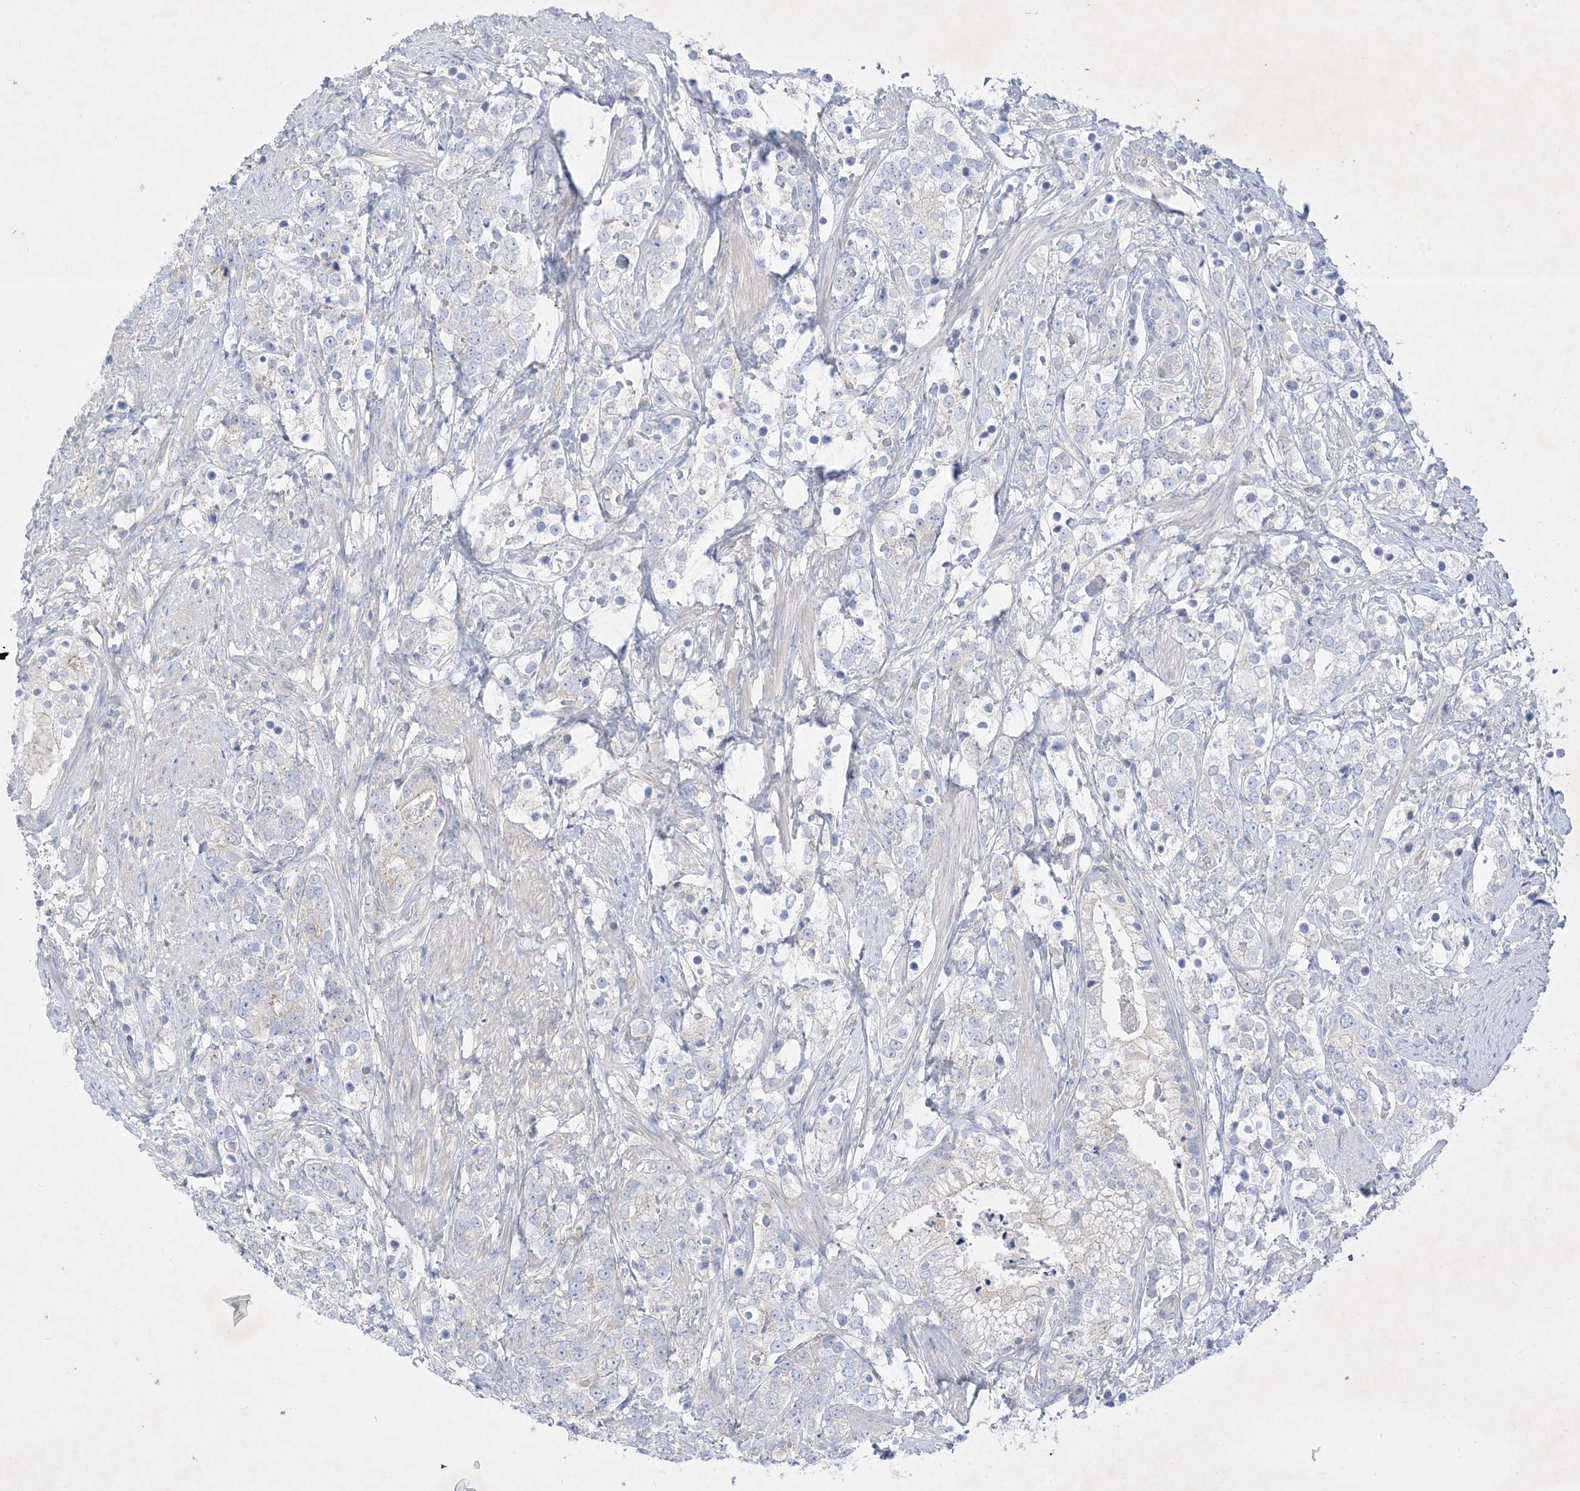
{"staining": {"intensity": "negative", "quantity": "none", "location": "none"}, "tissue": "prostate cancer", "cell_type": "Tumor cells", "image_type": "cancer", "snomed": [{"axis": "morphology", "description": "Adenocarcinoma, High grade"}, {"axis": "topography", "description": "Prostate"}], "caption": "This is a histopathology image of immunohistochemistry staining of prostate cancer (adenocarcinoma (high-grade)), which shows no expression in tumor cells.", "gene": "PLEKHA3", "patient": {"sex": "male", "age": 69}}